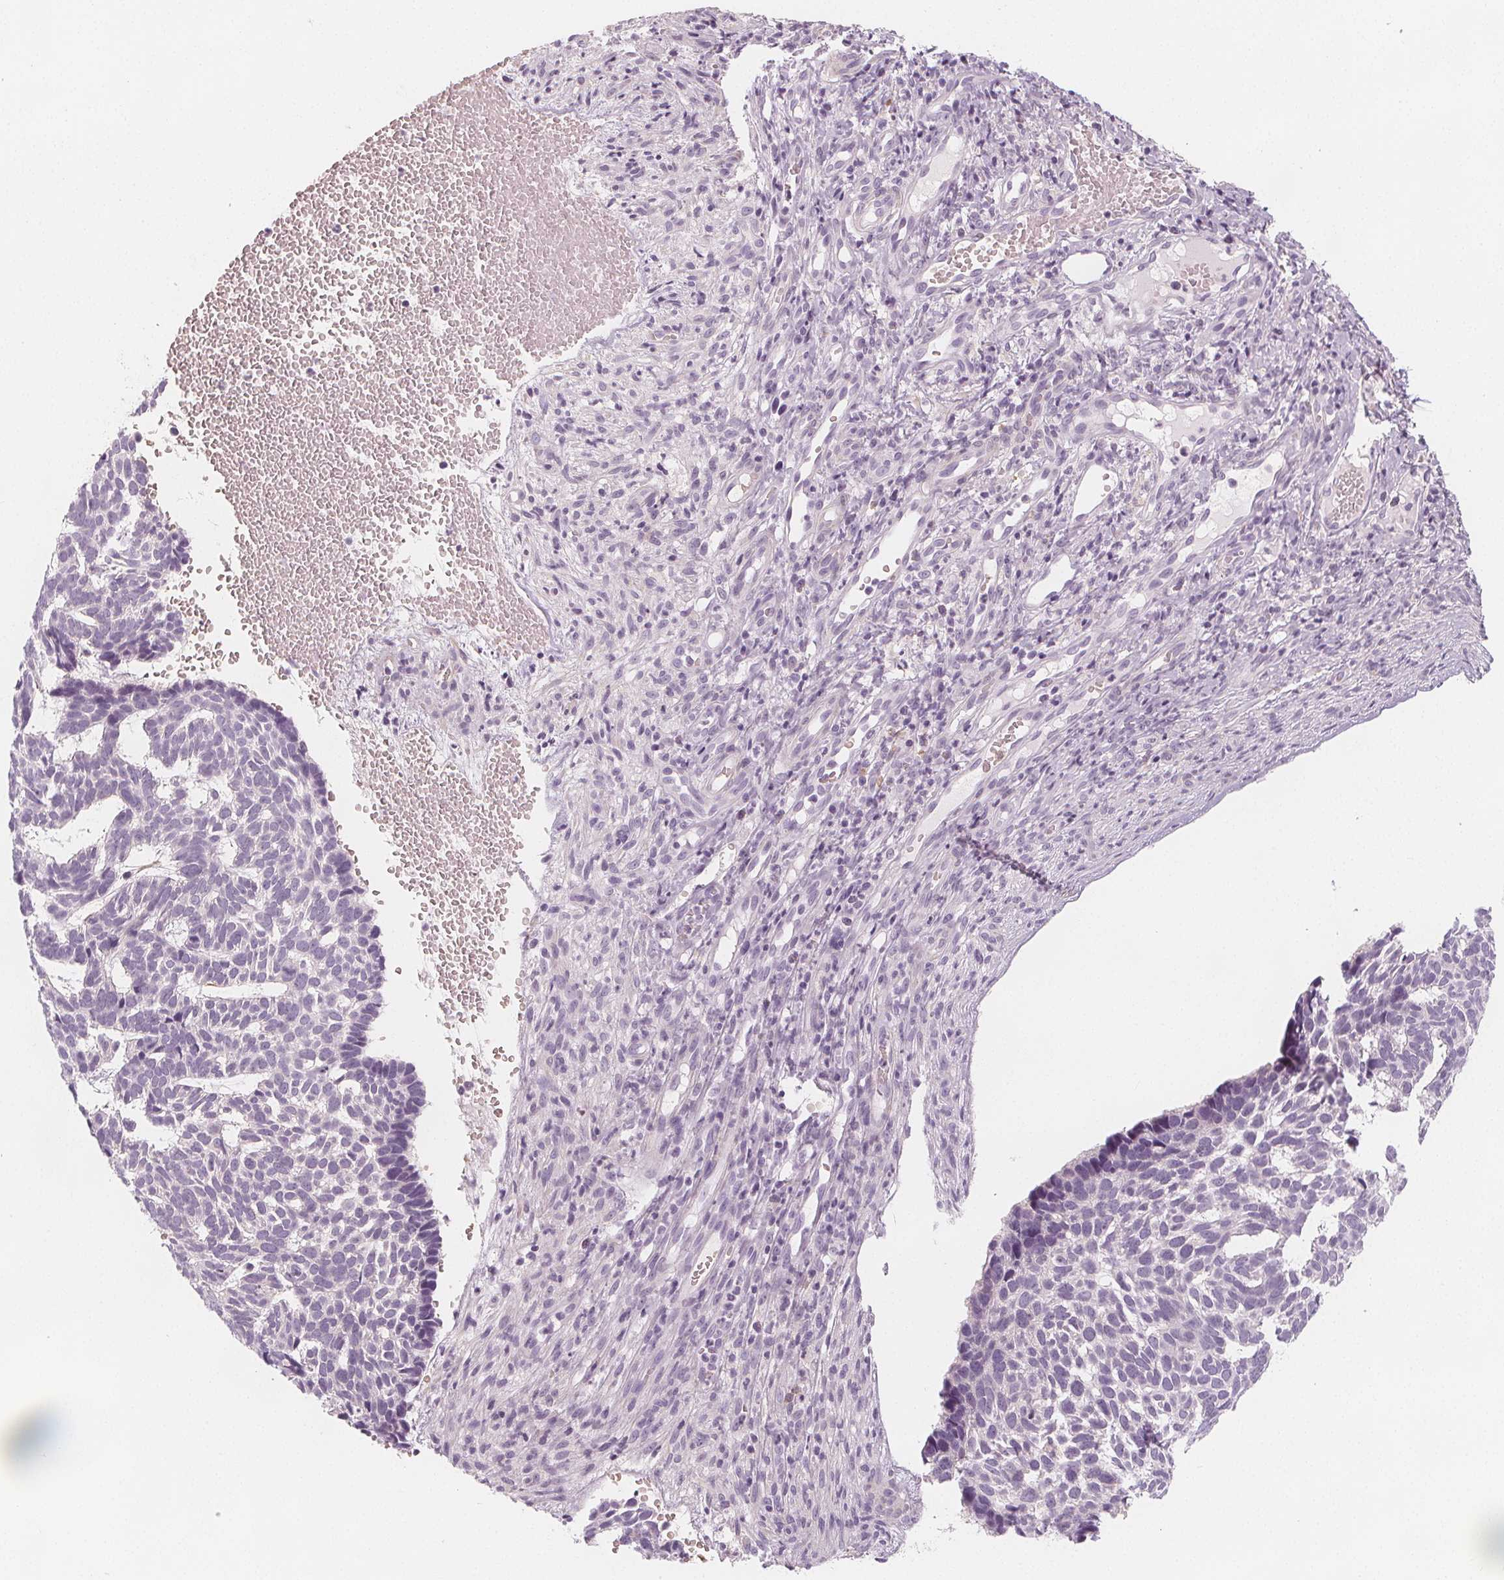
{"staining": {"intensity": "negative", "quantity": "none", "location": "none"}, "tissue": "skin cancer", "cell_type": "Tumor cells", "image_type": "cancer", "snomed": [{"axis": "morphology", "description": "Basal cell carcinoma"}, {"axis": "topography", "description": "Skin"}], "caption": "IHC photomicrograph of skin cancer (basal cell carcinoma) stained for a protein (brown), which demonstrates no positivity in tumor cells. (Brightfield microscopy of DAB immunohistochemistry at high magnification).", "gene": "MAP1A", "patient": {"sex": "male", "age": 78}}